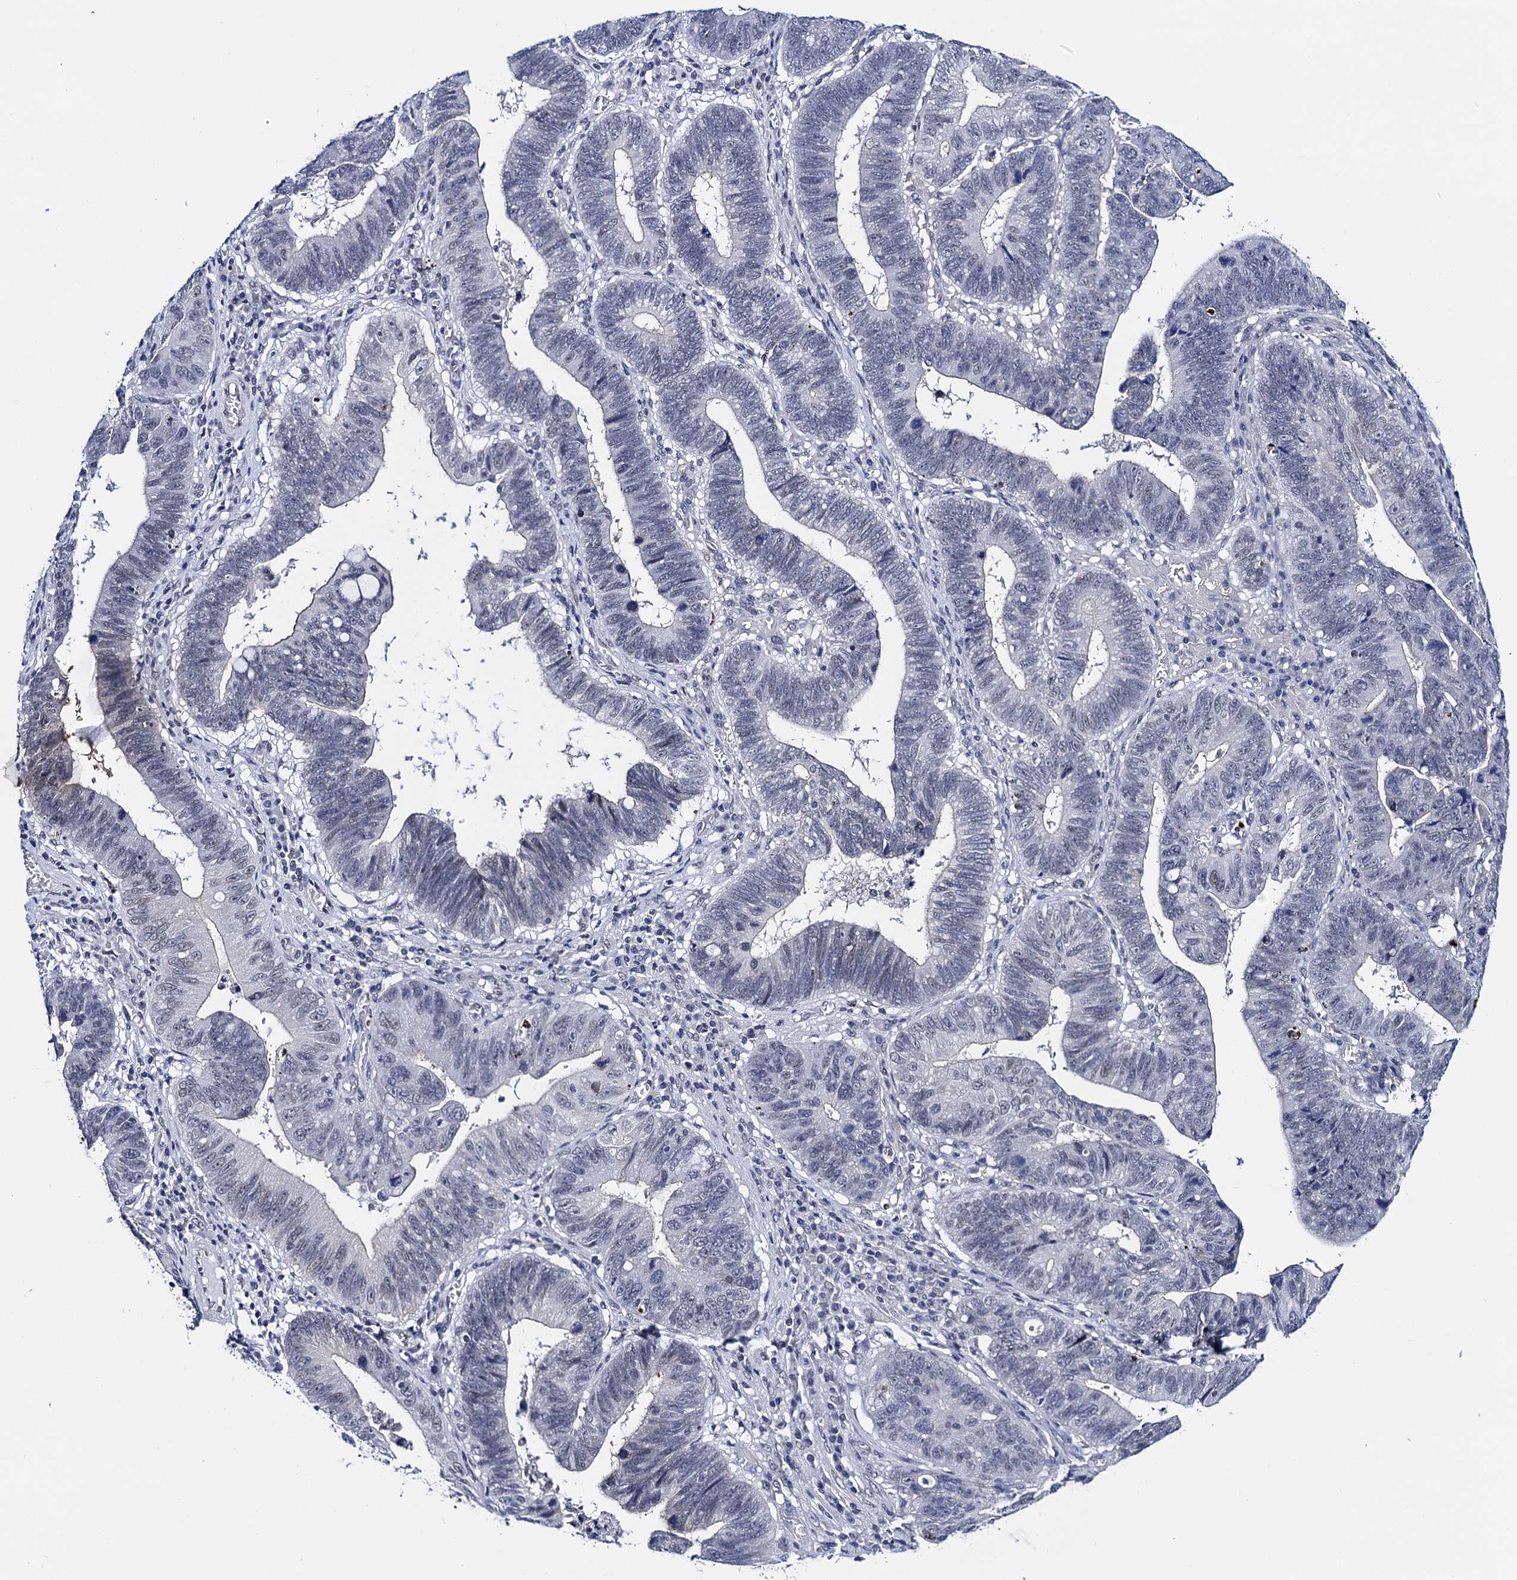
{"staining": {"intensity": "negative", "quantity": "none", "location": "none"}, "tissue": "stomach cancer", "cell_type": "Tumor cells", "image_type": "cancer", "snomed": [{"axis": "morphology", "description": "Adenocarcinoma, NOS"}, {"axis": "topography", "description": "Stomach"}], "caption": "Micrograph shows no significant protein staining in tumor cells of stomach cancer. (Stains: DAB (3,3'-diaminobenzidine) immunohistochemistry with hematoxylin counter stain, Microscopy: brightfield microscopy at high magnification).", "gene": "C16orf87", "patient": {"sex": "male", "age": 59}}